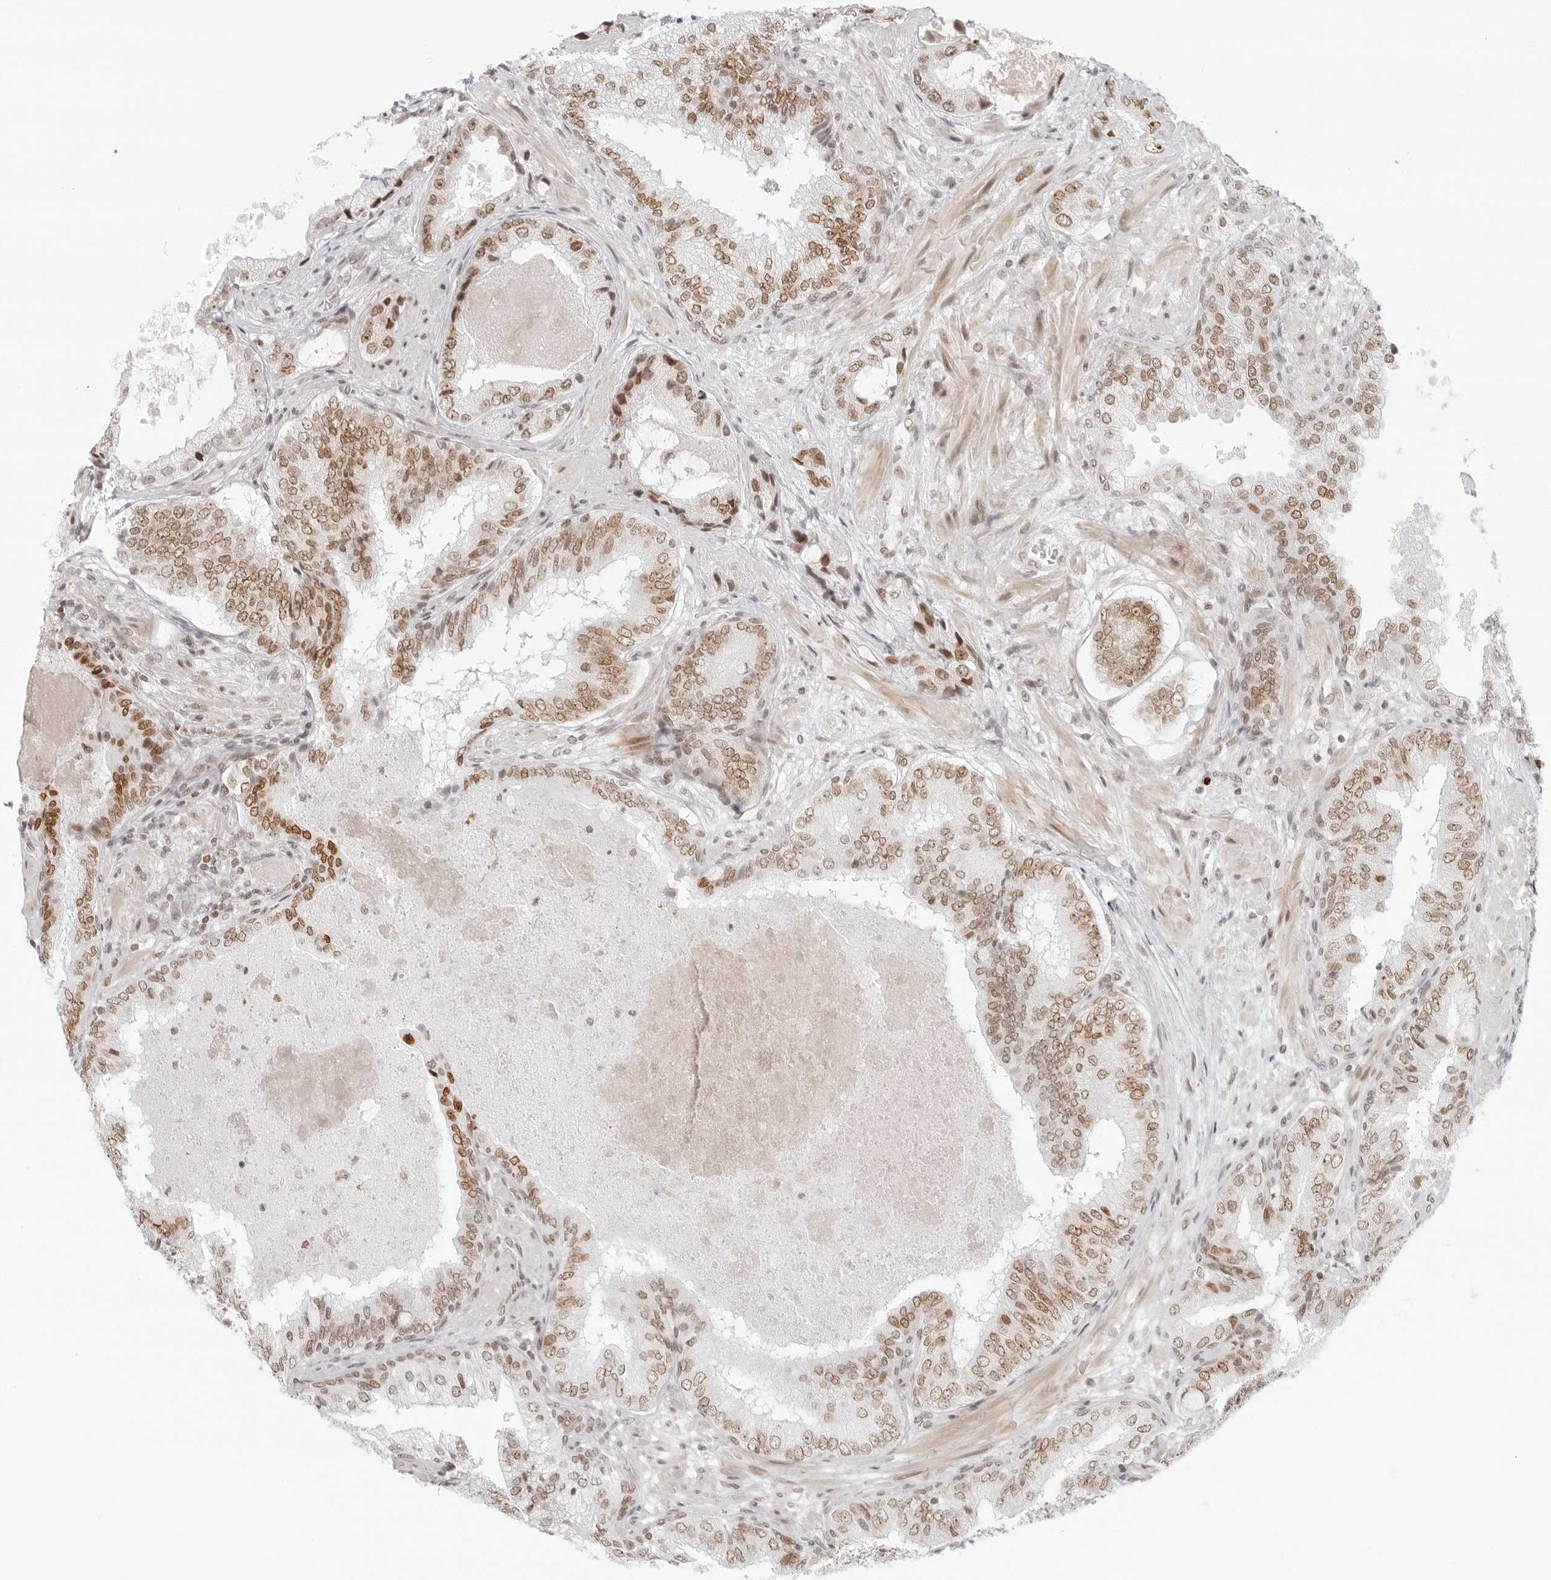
{"staining": {"intensity": "moderate", "quantity": ">75%", "location": "nuclear"}, "tissue": "prostate cancer", "cell_type": "Tumor cells", "image_type": "cancer", "snomed": [{"axis": "morphology", "description": "Normal tissue, NOS"}, {"axis": "morphology", "description": "Adenocarcinoma, High grade"}, {"axis": "topography", "description": "Prostate"}, {"axis": "topography", "description": "Peripheral nerve tissue"}], "caption": "The immunohistochemical stain labels moderate nuclear staining in tumor cells of prostate cancer tissue.", "gene": "RCC1", "patient": {"sex": "male", "age": 59}}